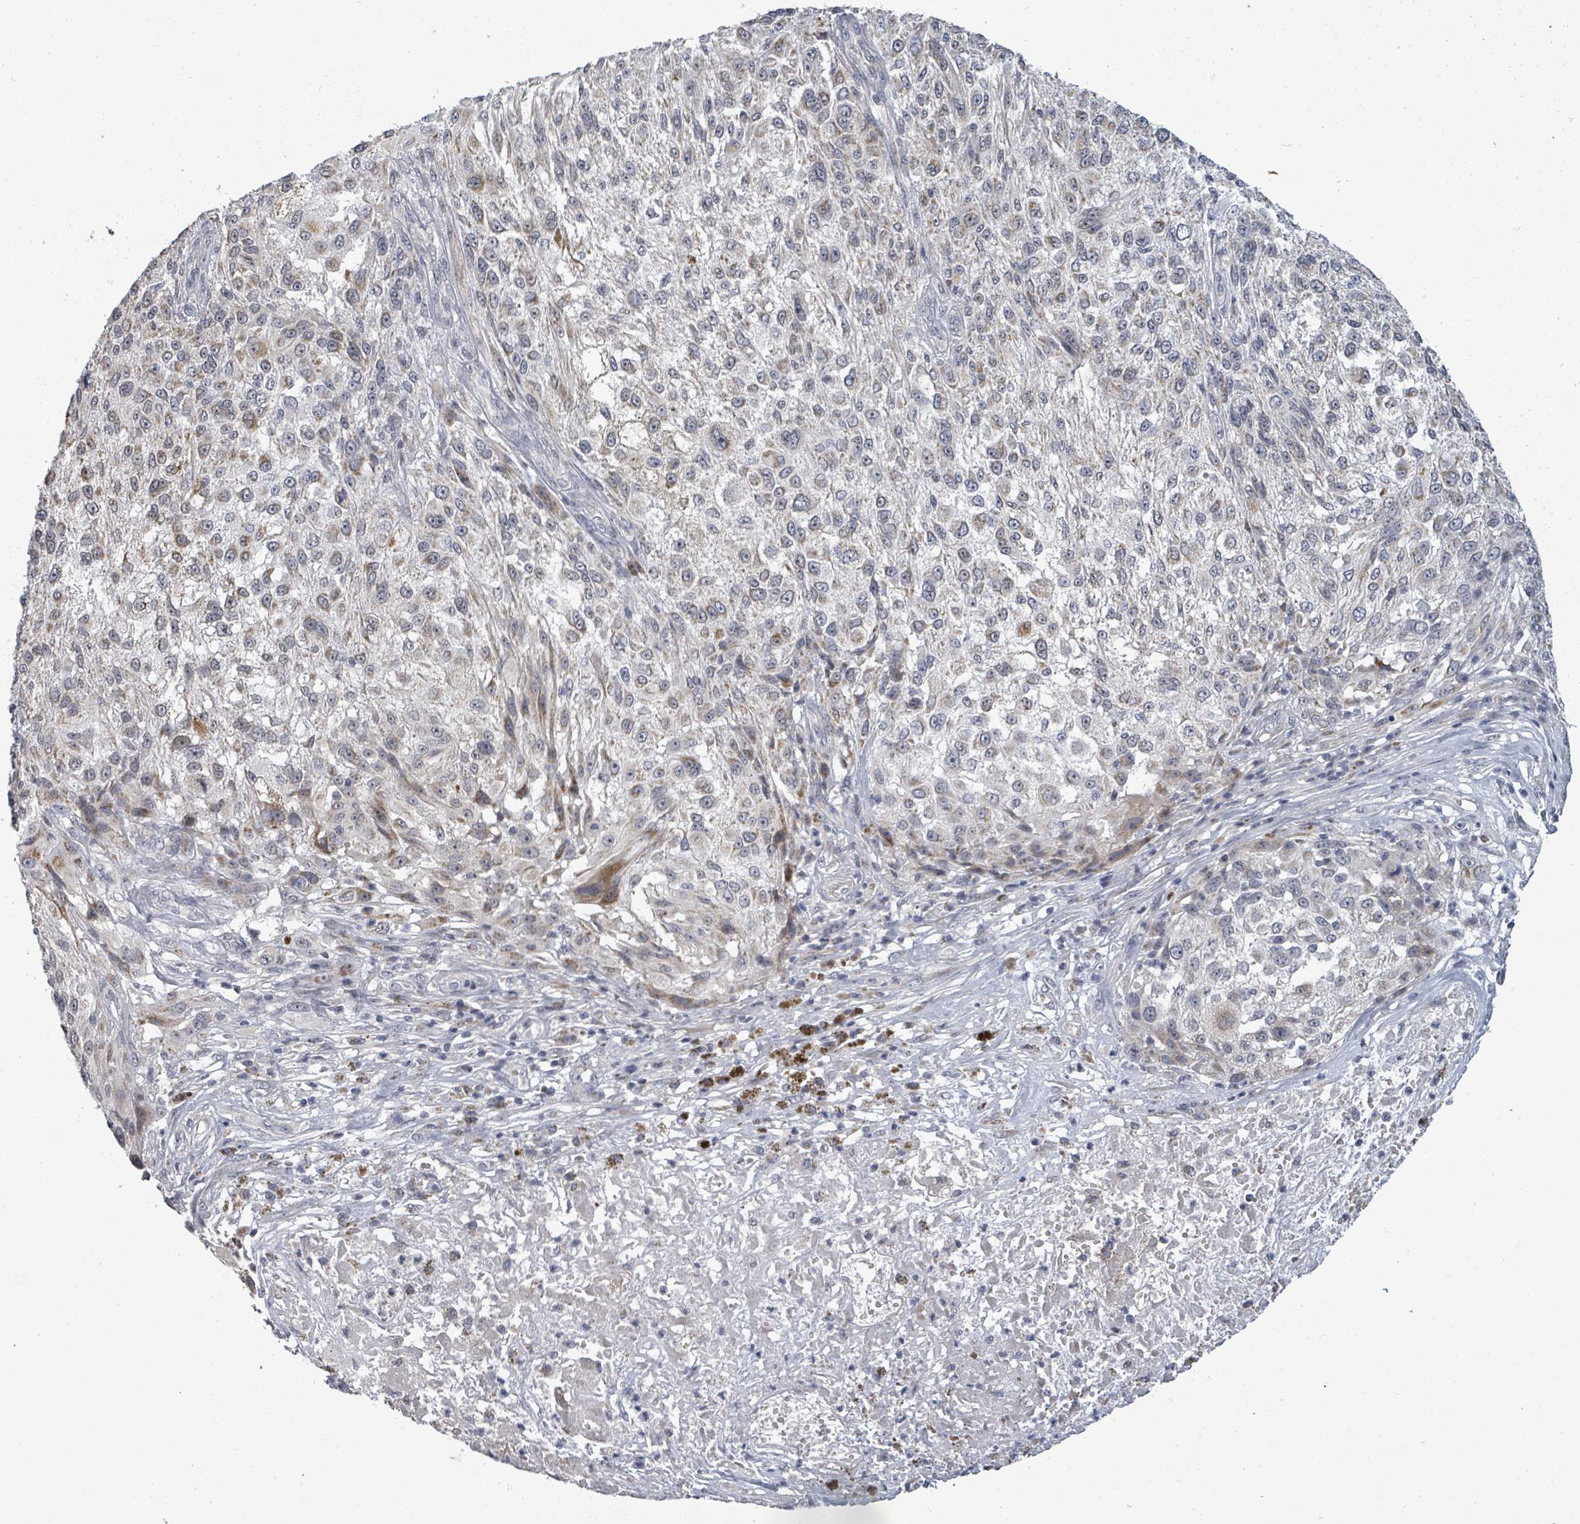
{"staining": {"intensity": "weak", "quantity": "<25%", "location": "cytoplasmic/membranous"}, "tissue": "melanoma", "cell_type": "Tumor cells", "image_type": "cancer", "snomed": [{"axis": "morphology", "description": "Normal morphology"}, {"axis": "morphology", "description": "Malignant melanoma, NOS"}, {"axis": "topography", "description": "Skin"}], "caption": "Immunohistochemical staining of malignant melanoma demonstrates no significant staining in tumor cells. (Brightfield microscopy of DAB (3,3'-diaminobenzidine) IHC at high magnification).", "gene": "PTPN20", "patient": {"sex": "female", "age": 72}}